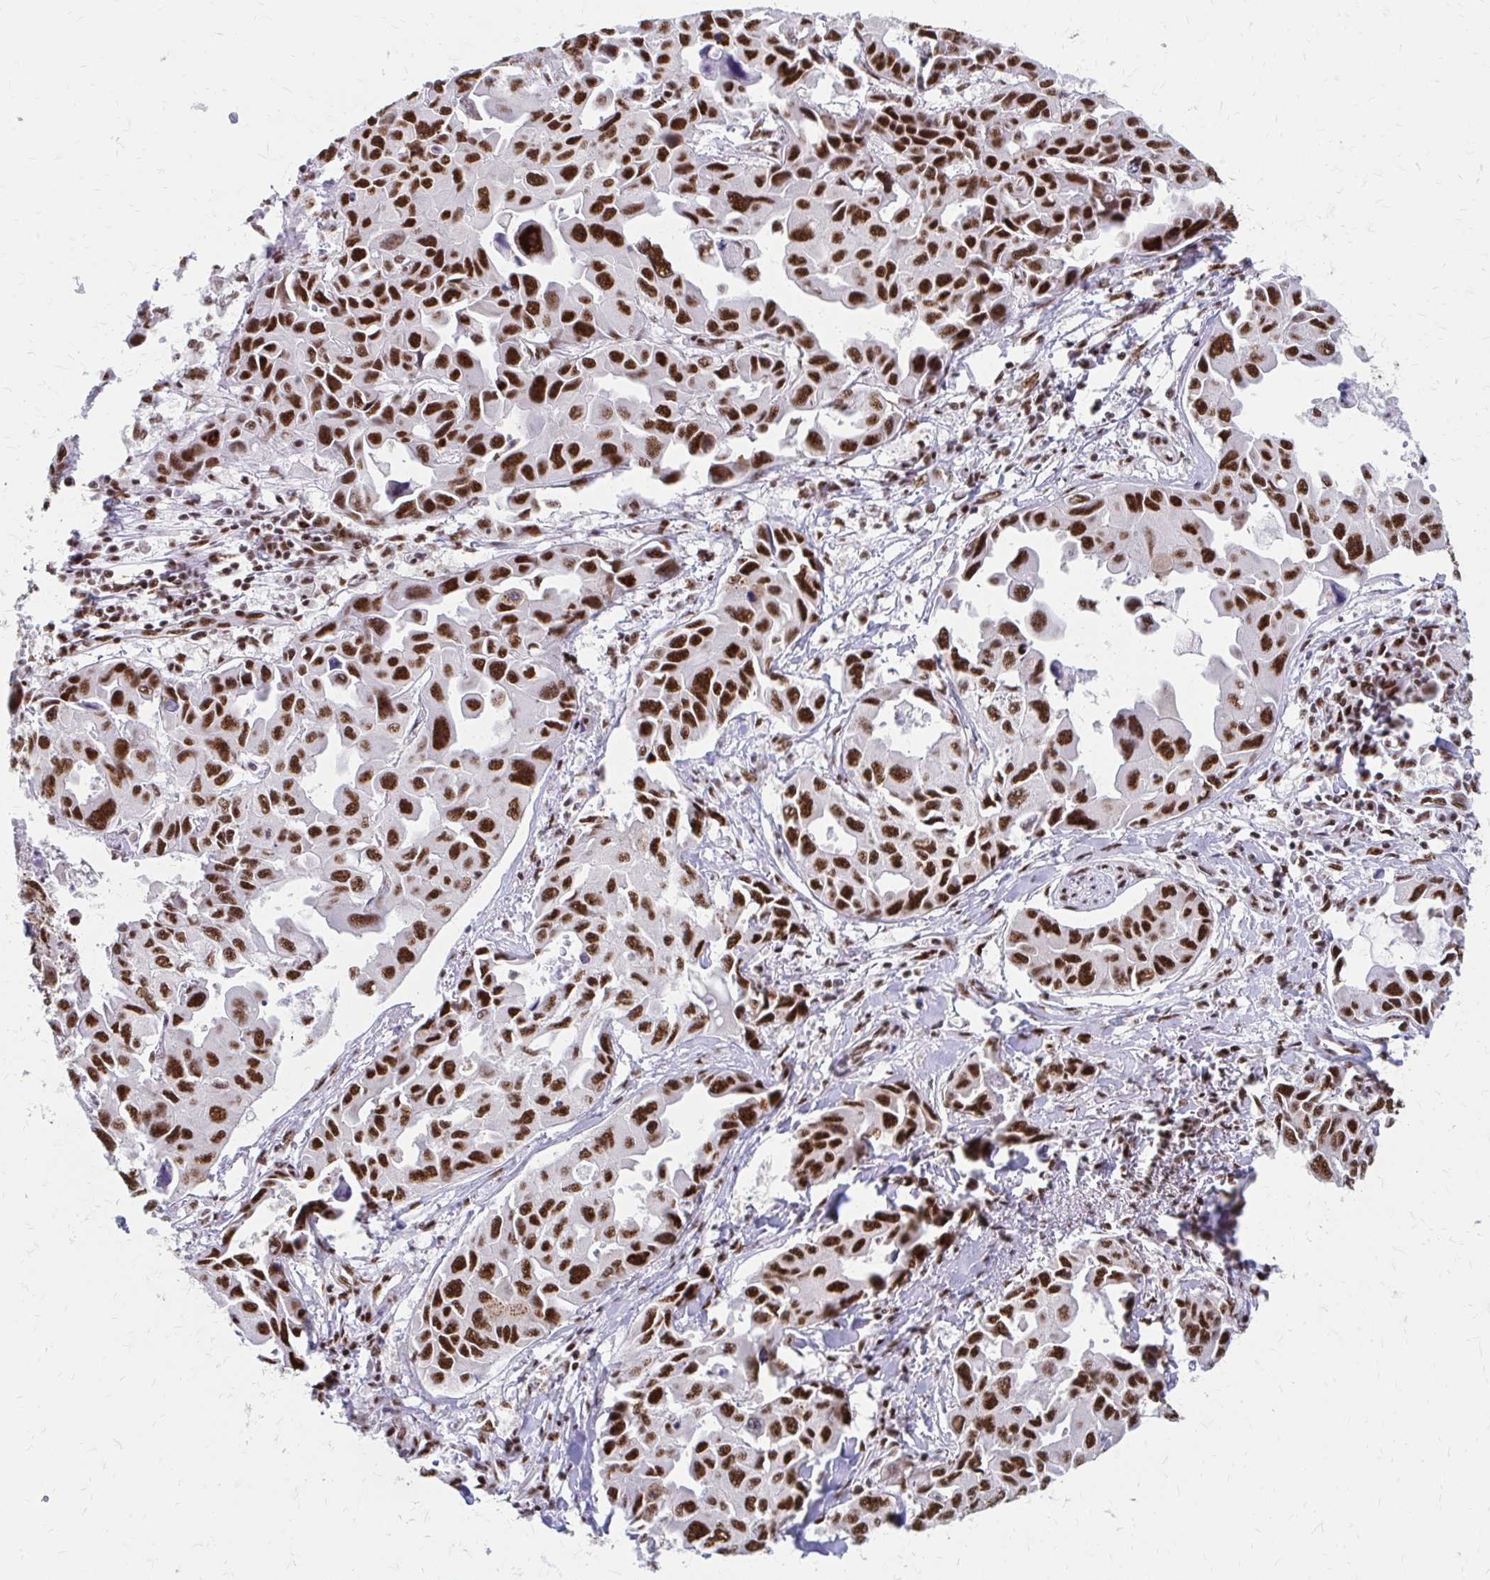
{"staining": {"intensity": "strong", "quantity": ">75%", "location": "nuclear"}, "tissue": "lung cancer", "cell_type": "Tumor cells", "image_type": "cancer", "snomed": [{"axis": "morphology", "description": "Adenocarcinoma, NOS"}, {"axis": "topography", "description": "Lung"}], "caption": "Strong nuclear protein staining is identified in about >75% of tumor cells in adenocarcinoma (lung).", "gene": "CNKSR3", "patient": {"sex": "male", "age": 64}}